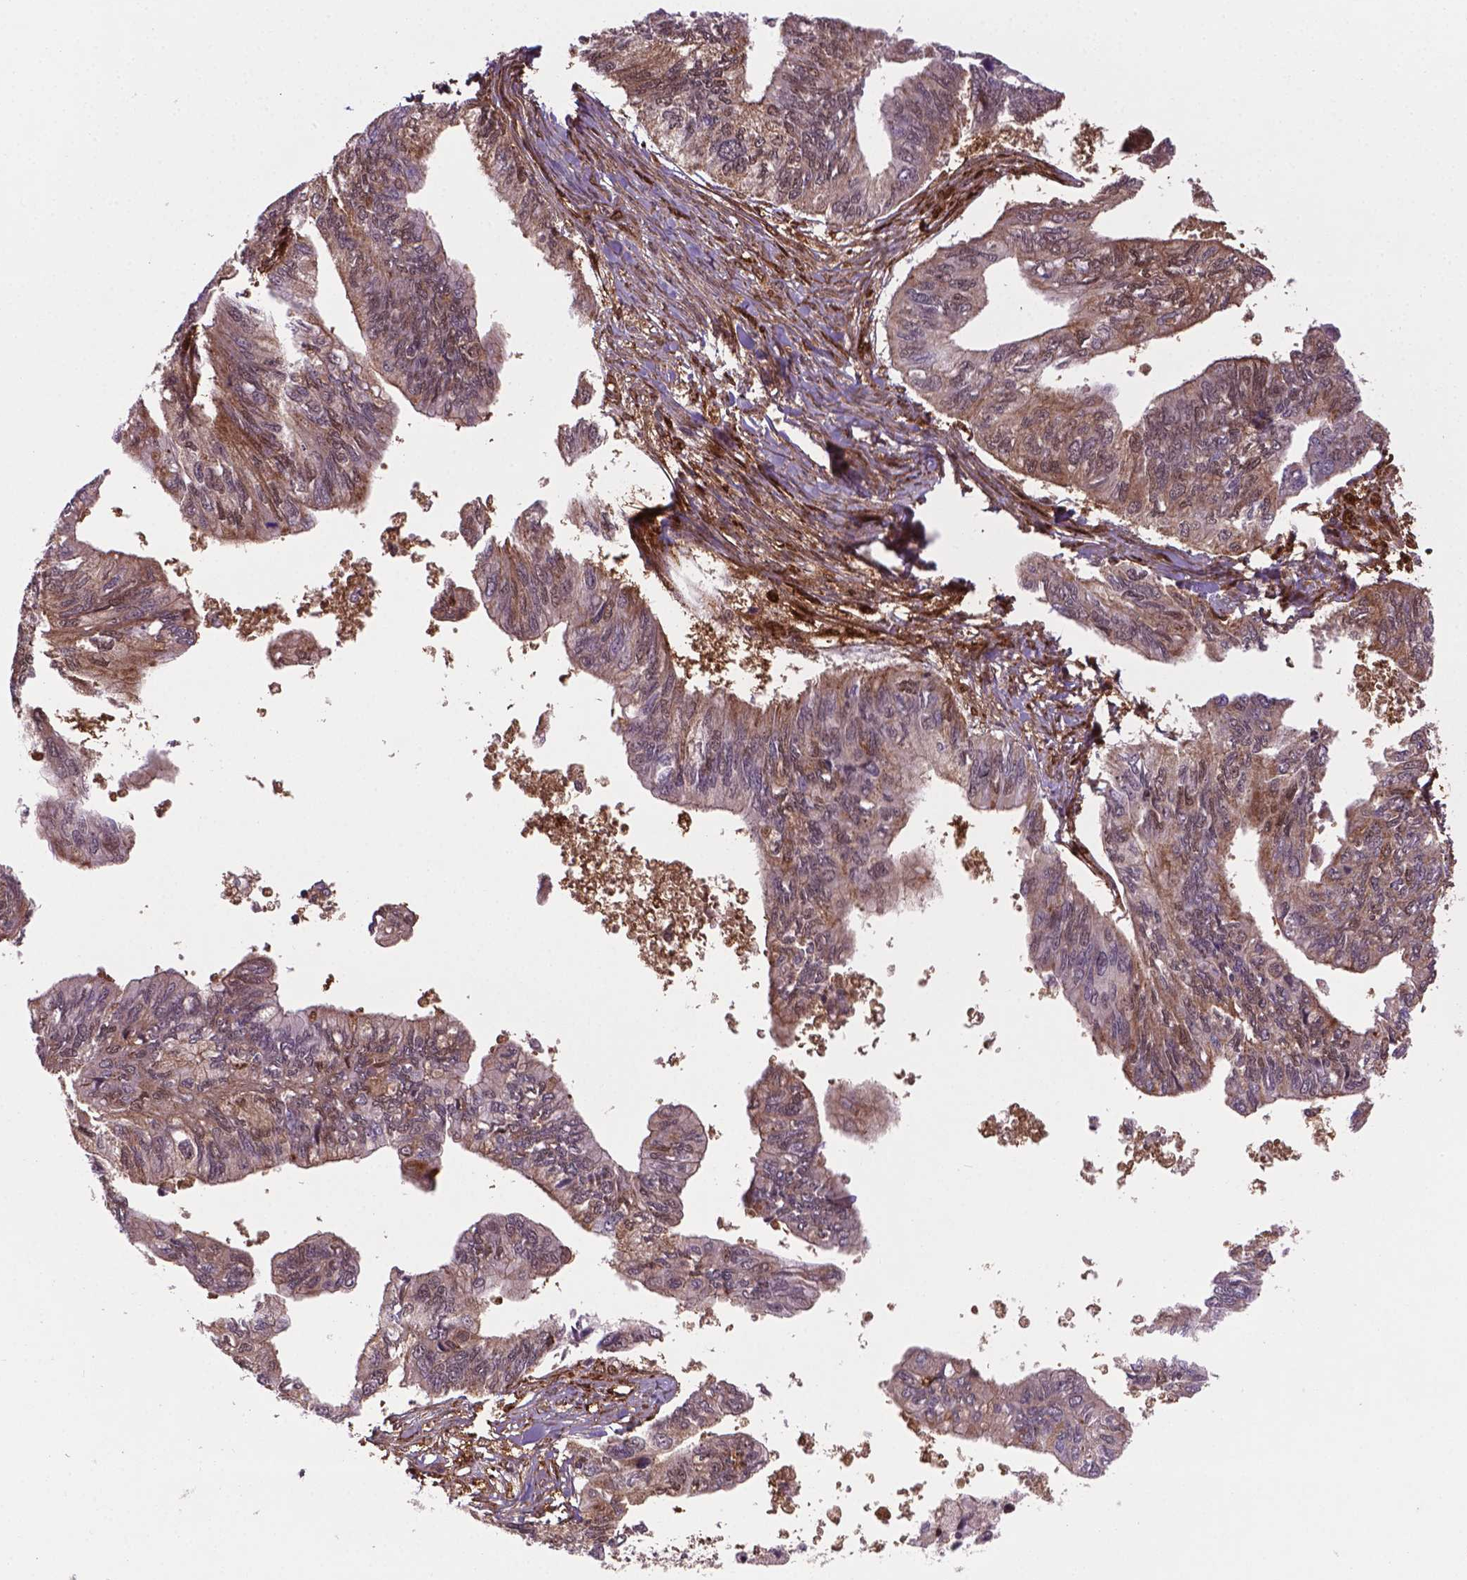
{"staining": {"intensity": "weak", "quantity": ">75%", "location": "cytoplasmic/membranous,nuclear"}, "tissue": "ovarian cancer", "cell_type": "Tumor cells", "image_type": "cancer", "snomed": [{"axis": "morphology", "description": "Cystadenocarcinoma, mucinous, NOS"}, {"axis": "topography", "description": "Ovary"}], "caption": "Immunohistochemical staining of ovarian mucinous cystadenocarcinoma exhibits low levels of weak cytoplasmic/membranous and nuclear protein staining in about >75% of tumor cells. (DAB (3,3'-diaminobenzidine) IHC with brightfield microscopy, high magnification).", "gene": "PLIN3", "patient": {"sex": "female", "age": 76}}